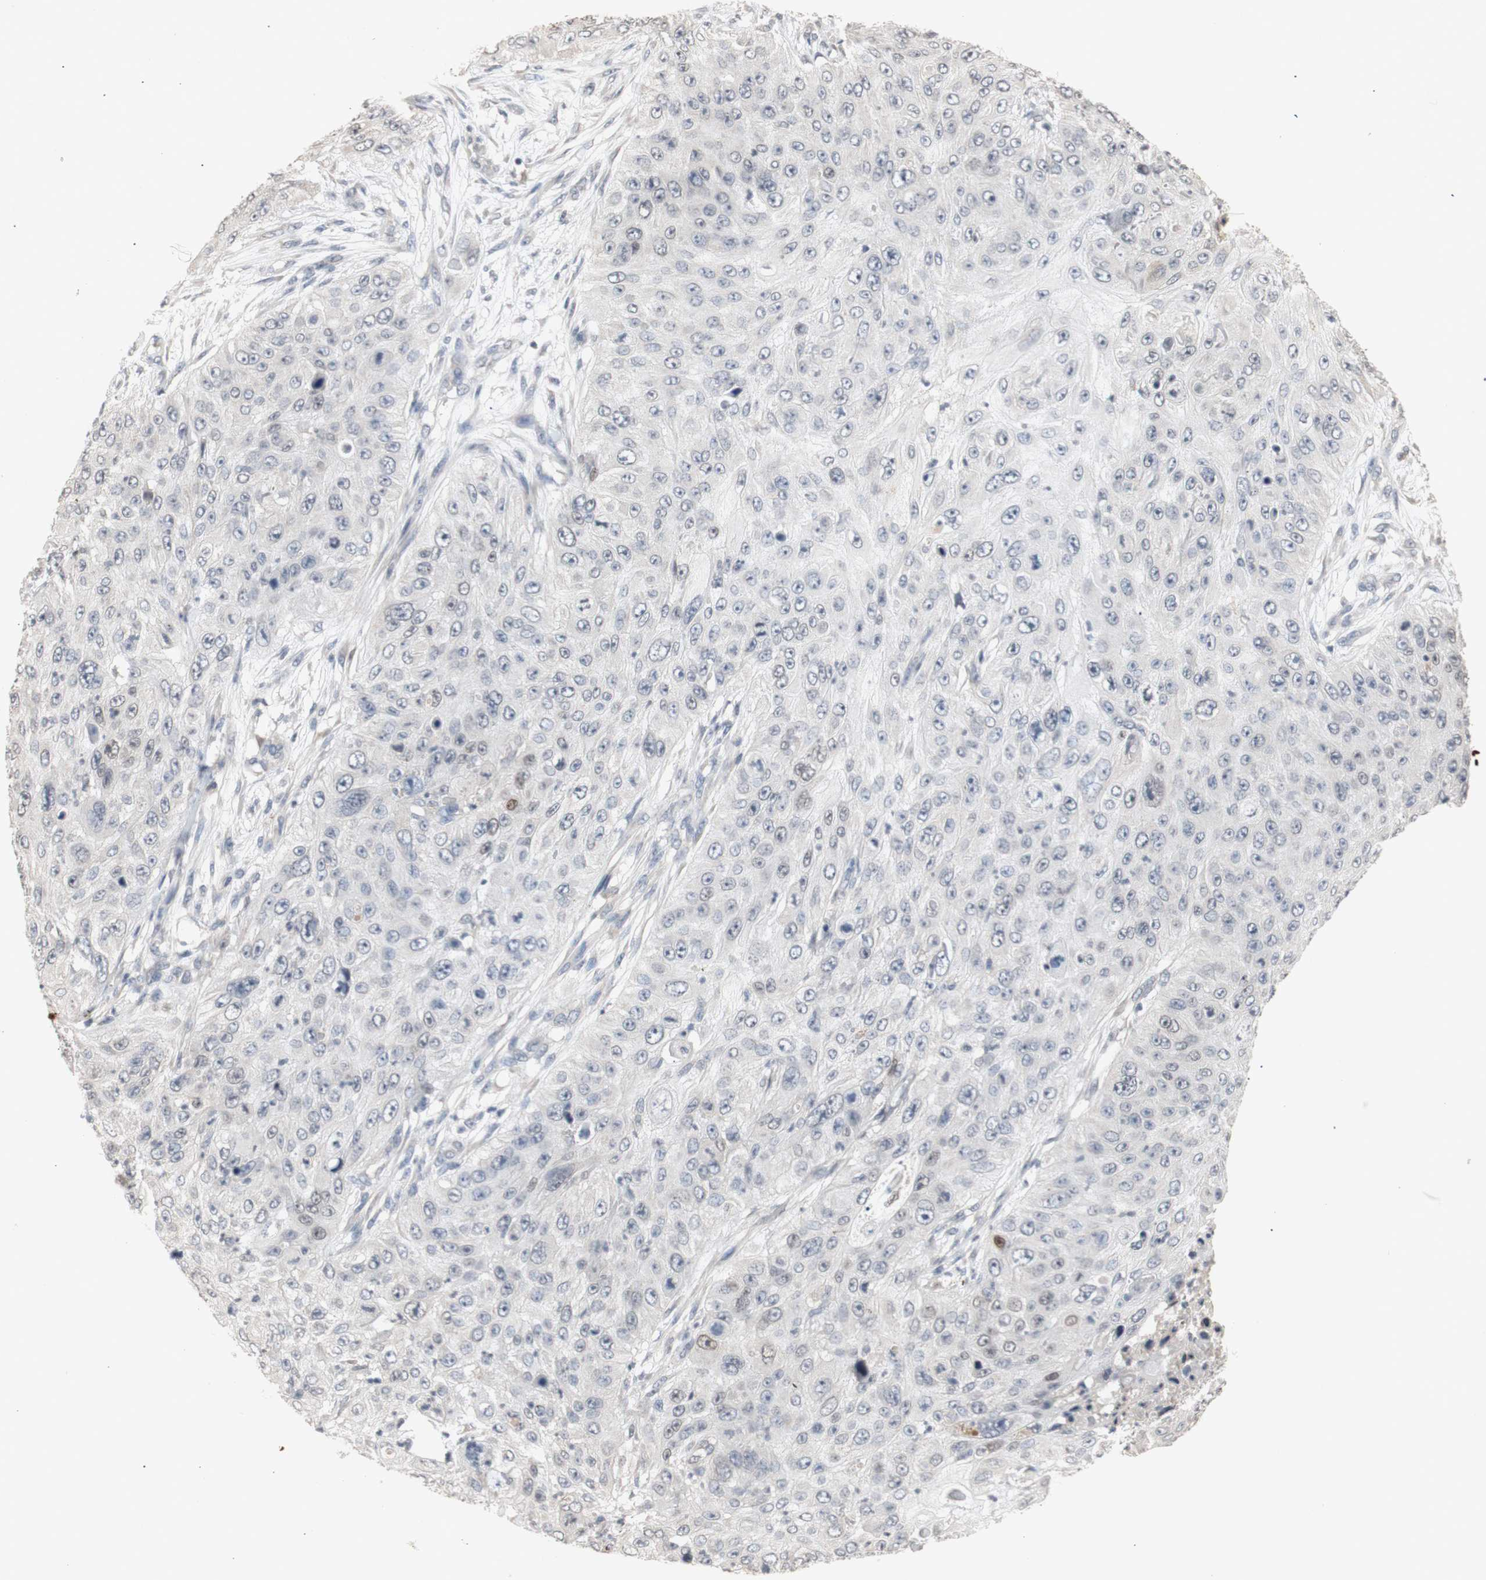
{"staining": {"intensity": "negative", "quantity": "none", "location": "none"}, "tissue": "skin cancer", "cell_type": "Tumor cells", "image_type": "cancer", "snomed": [{"axis": "morphology", "description": "Squamous cell carcinoma, NOS"}, {"axis": "topography", "description": "Skin"}], "caption": "IHC of human skin cancer (squamous cell carcinoma) exhibits no positivity in tumor cells.", "gene": "FOSB", "patient": {"sex": "female", "age": 80}}